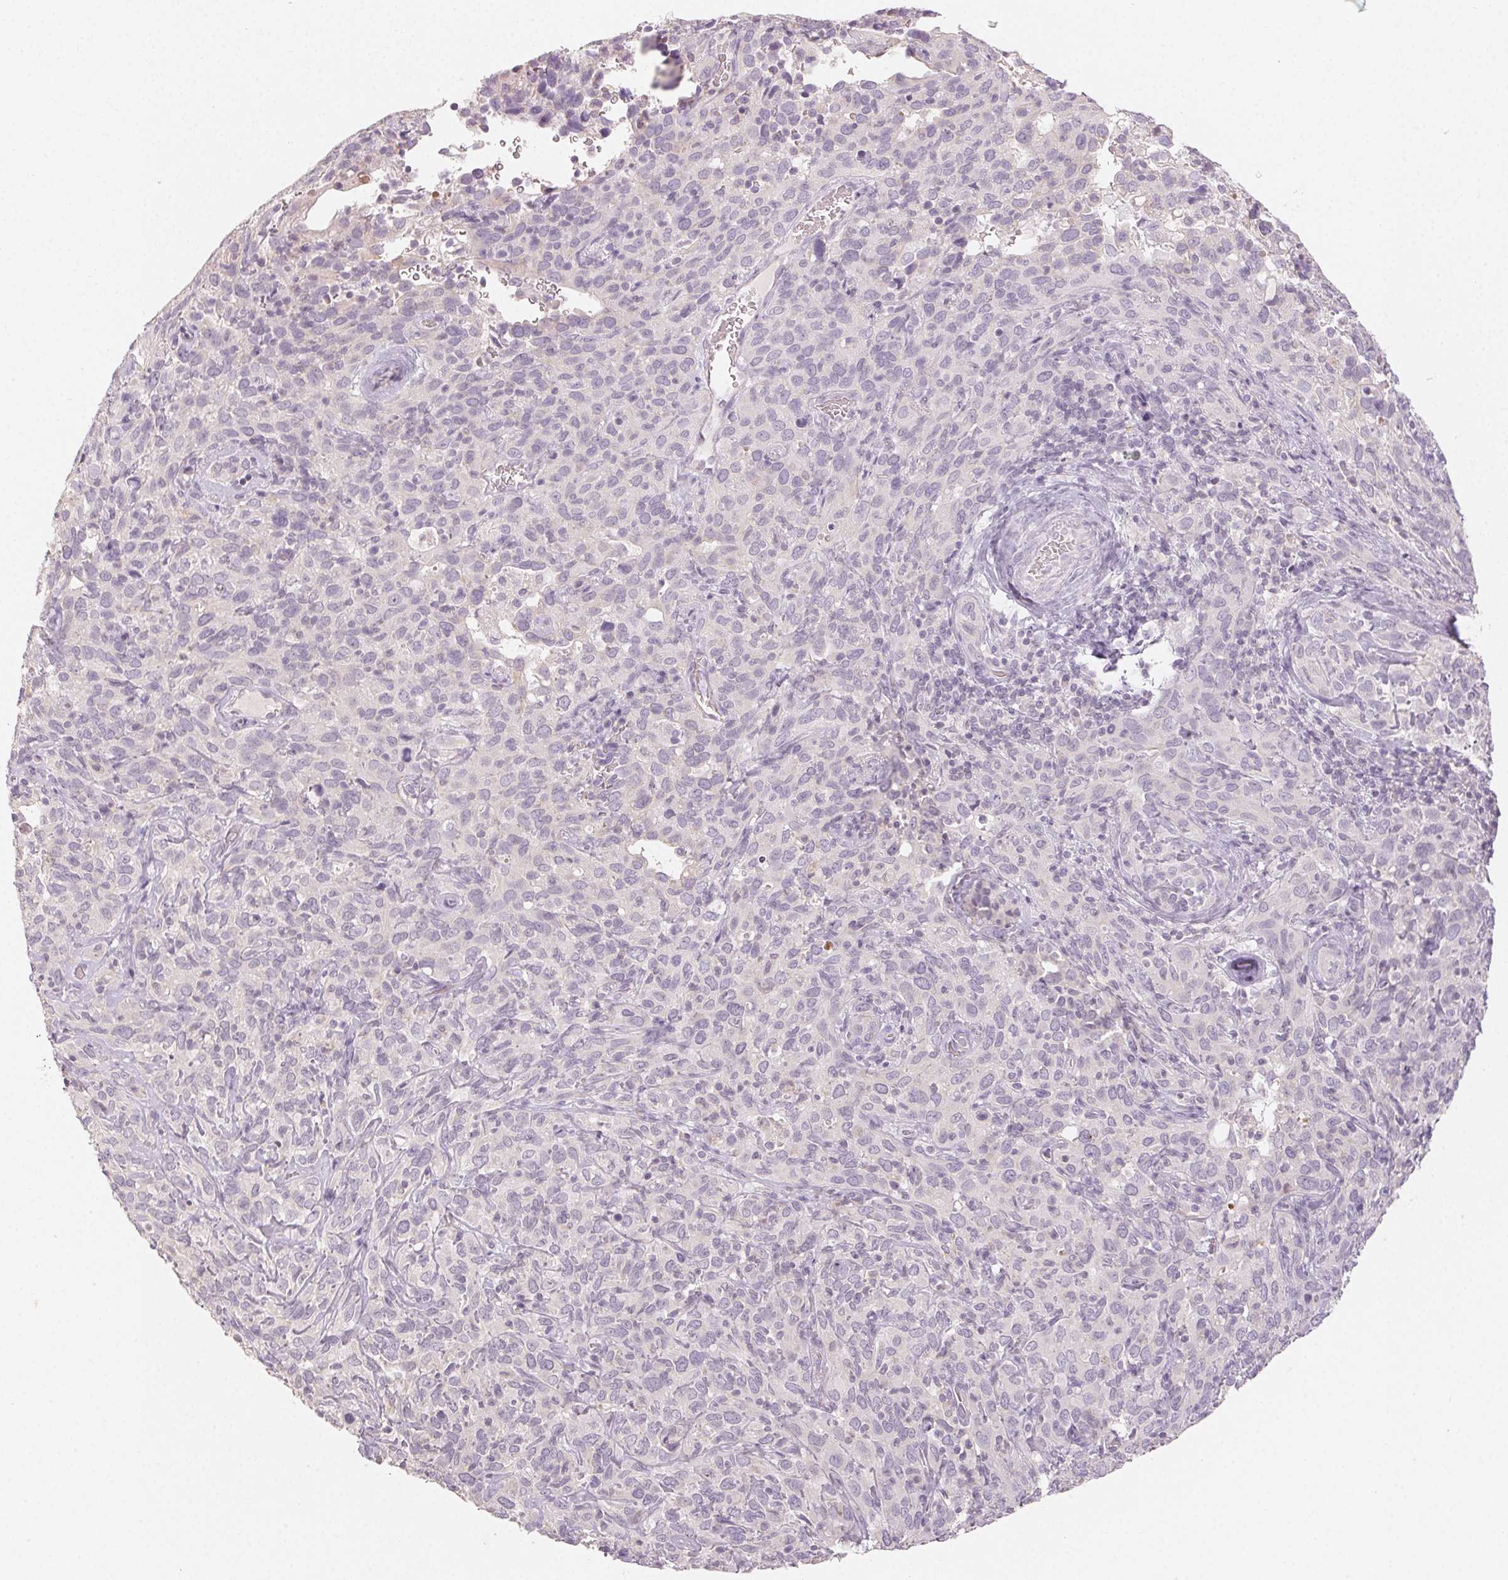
{"staining": {"intensity": "negative", "quantity": "none", "location": "none"}, "tissue": "cervical cancer", "cell_type": "Tumor cells", "image_type": "cancer", "snomed": [{"axis": "morphology", "description": "Normal tissue, NOS"}, {"axis": "morphology", "description": "Squamous cell carcinoma, NOS"}, {"axis": "topography", "description": "Cervix"}], "caption": "IHC micrograph of neoplastic tissue: cervical cancer (squamous cell carcinoma) stained with DAB (3,3'-diaminobenzidine) displays no significant protein positivity in tumor cells. (Brightfield microscopy of DAB immunohistochemistry (IHC) at high magnification).", "gene": "LVRN", "patient": {"sex": "female", "age": 51}}